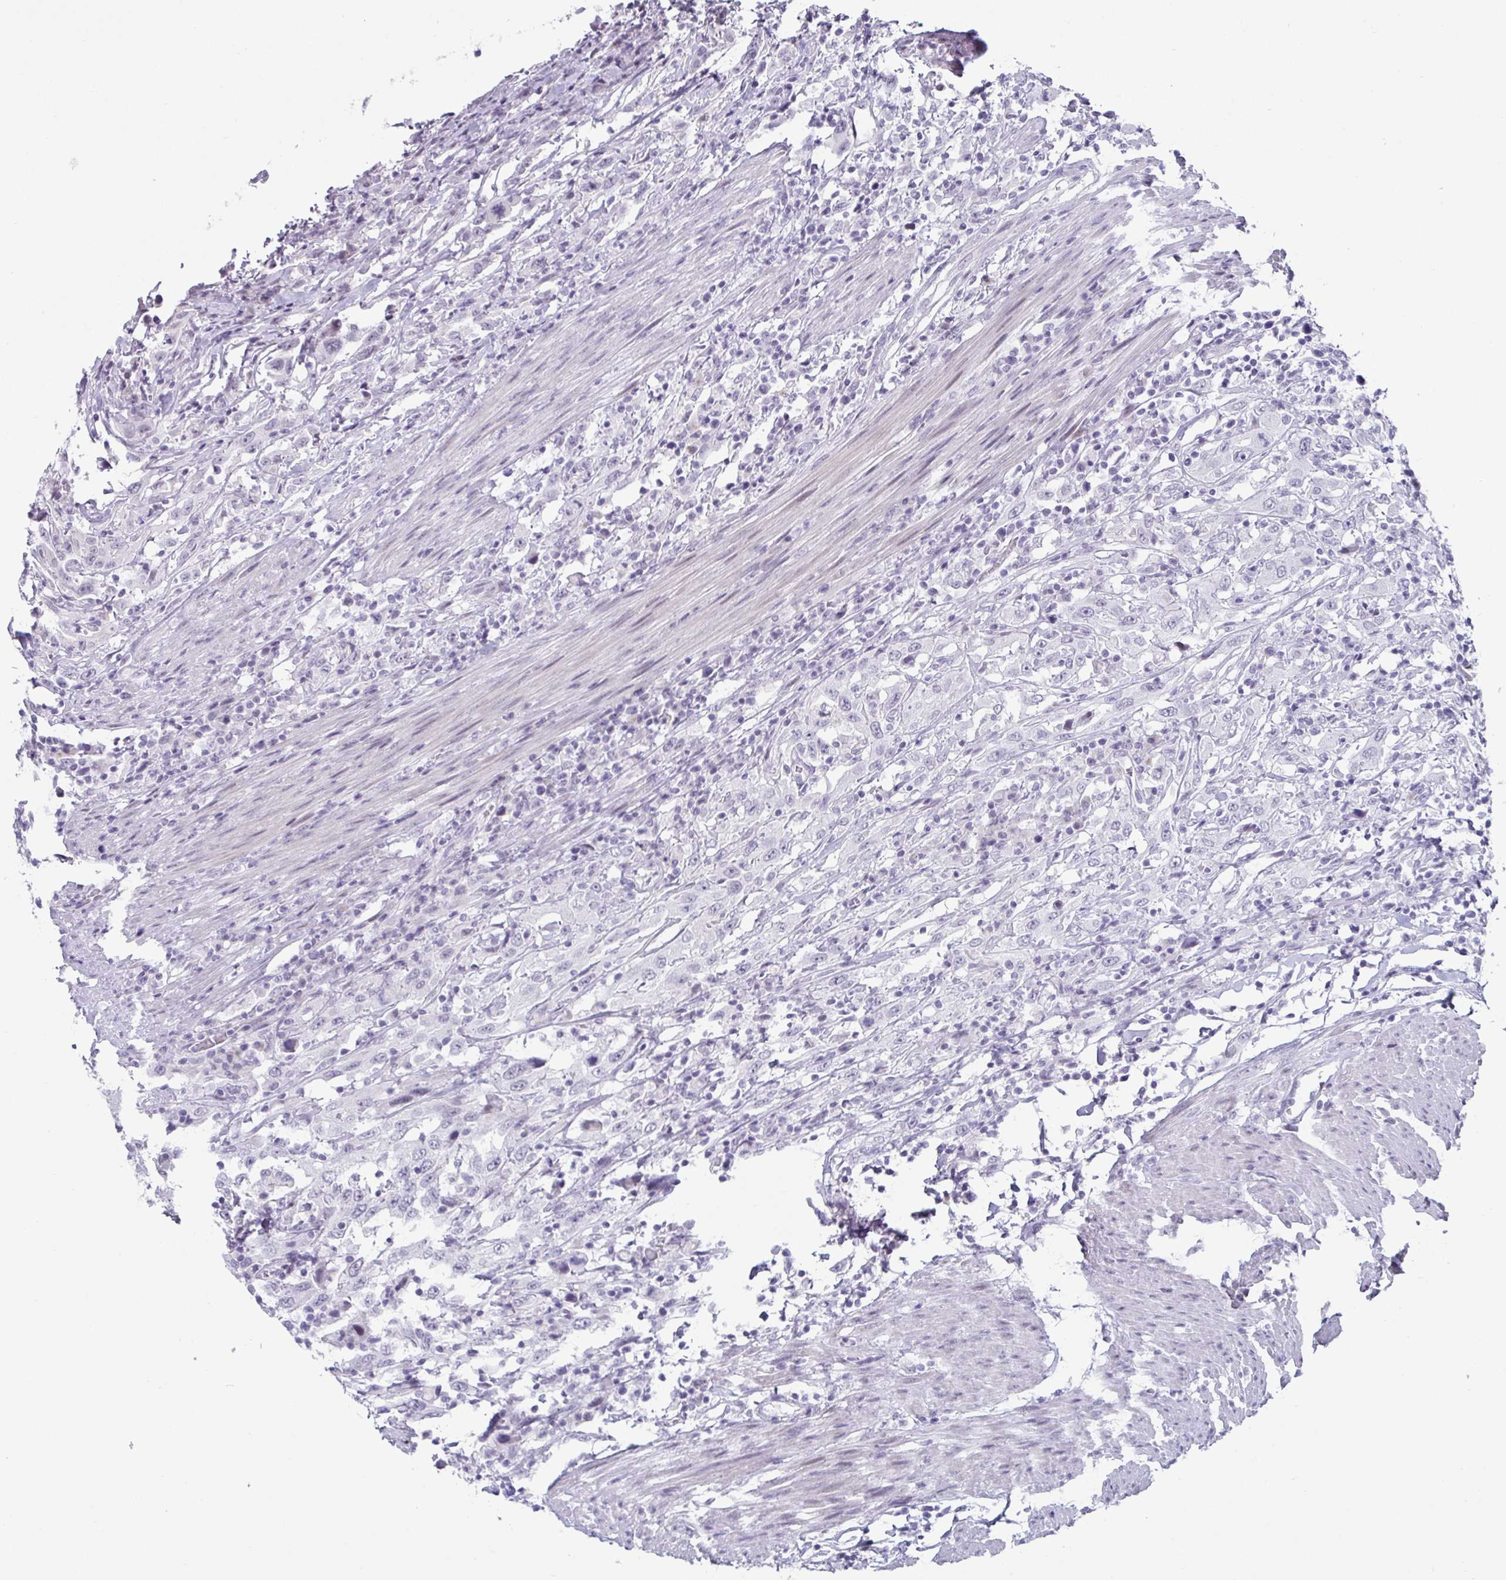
{"staining": {"intensity": "negative", "quantity": "none", "location": "none"}, "tissue": "urothelial cancer", "cell_type": "Tumor cells", "image_type": "cancer", "snomed": [{"axis": "morphology", "description": "Urothelial carcinoma, High grade"}, {"axis": "topography", "description": "Urinary bladder"}], "caption": "Urothelial cancer was stained to show a protein in brown. There is no significant staining in tumor cells. The staining is performed using DAB (3,3'-diaminobenzidine) brown chromogen with nuclei counter-stained in using hematoxylin.", "gene": "VSIG10L", "patient": {"sex": "male", "age": 61}}